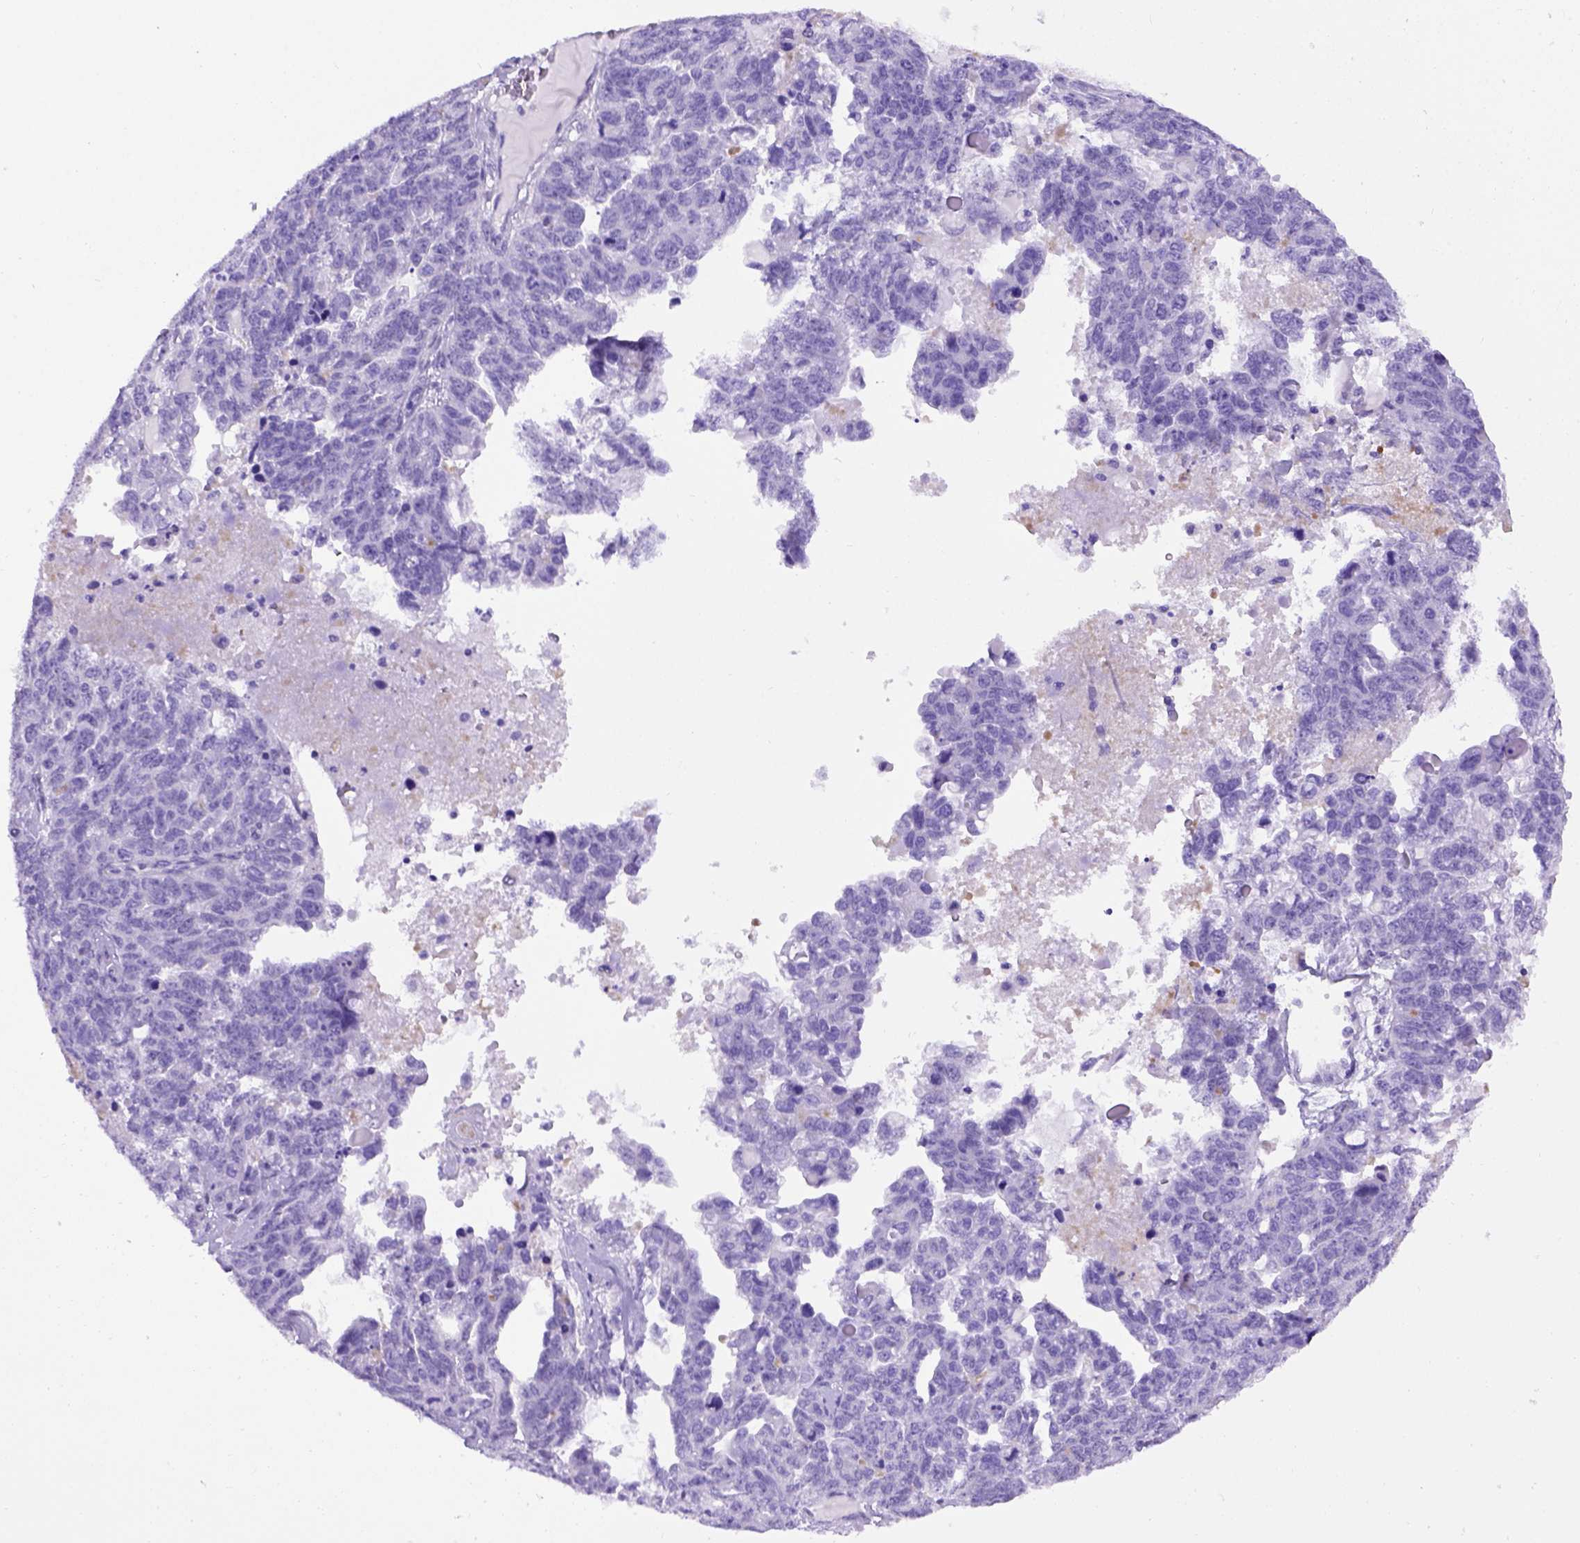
{"staining": {"intensity": "negative", "quantity": "none", "location": "none"}, "tissue": "ovarian cancer", "cell_type": "Tumor cells", "image_type": "cancer", "snomed": [{"axis": "morphology", "description": "Cystadenocarcinoma, serous, NOS"}, {"axis": "topography", "description": "Ovary"}], "caption": "Immunohistochemical staining of serous cystadenocarcinoma (ovarian) reveals no significant expression in tumor cells. Brightfield microscopy of immunohistochemistry (IHC) stained with DAB (brown) and hematoxylin (blue), captured at high magnification.", "gene": "ADAM12", "patient": {"sex": "female", "age": 71}}